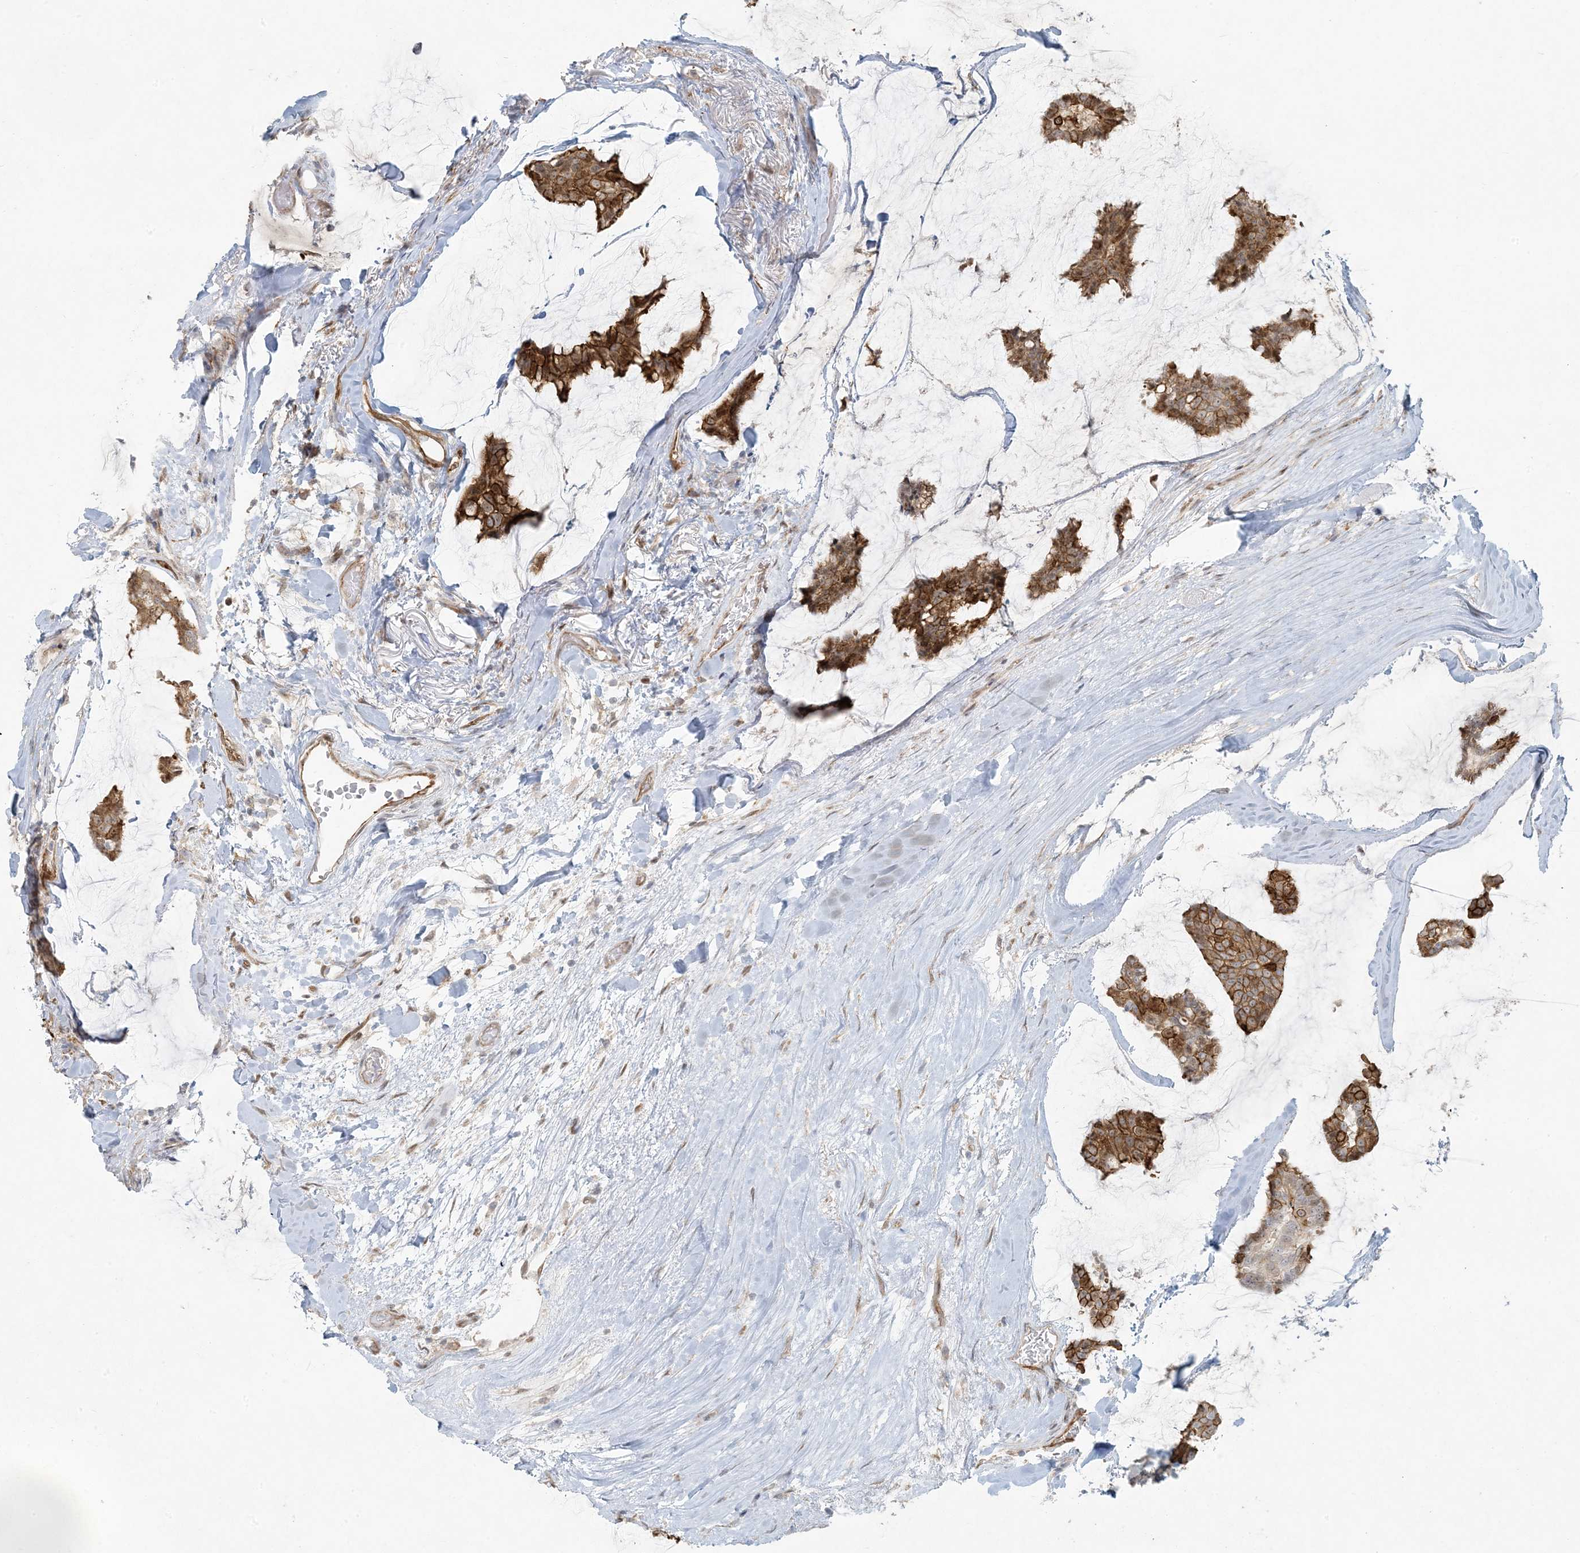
{"staining": {"intensity": "moderate", "quantity": ">75%", "location": "cytoplasmic/membranous"}, "tissue": "breast cancer", "cell_type": "Tumor cells", "image_type": "cancer", "snomed": [{"axis": "morphology", "description": "Duct carcinoma"}, {"axis": "topography", "description": "Breast"}], "caption": "Approximately >75% of tumor cells in human intraductal carcinoma (breast) display moderate cytoplasmic/membranous protein expression as visualized by brown immunohistochemical staining.", "gene": "BCORL1", "patient": {"sex": "female", "age": 93}}